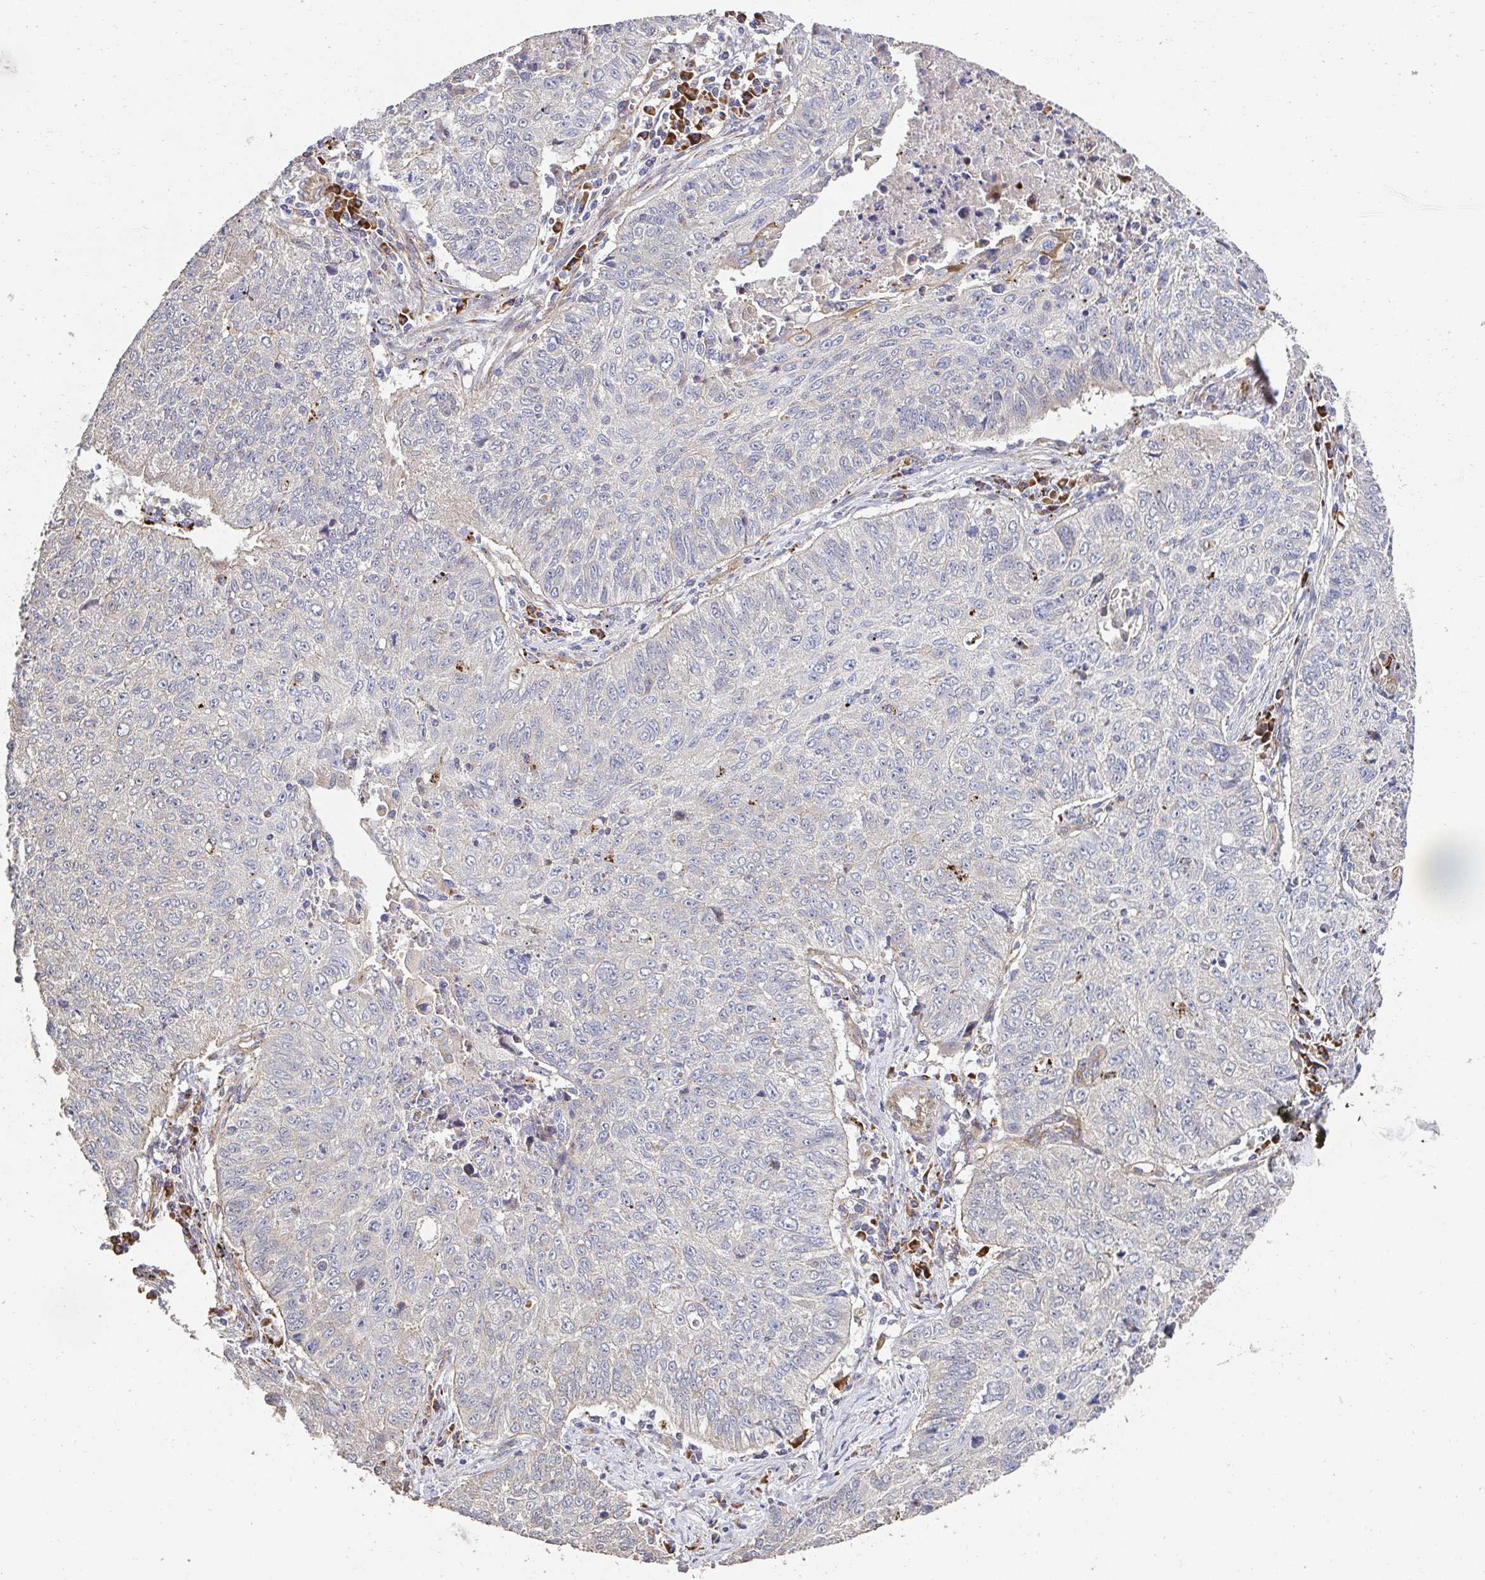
{"staining": {"intensity": "negative", "quantity": "none", "location": "none"}, "tissue": "lung cancer", "cell_type": "Tumor cells", "image_type": "cancer", "snomed": [{"axis": "morphology", "description": "Normal morphology"}, {"axis": "morphology", "description": "Aneuploidy"}, {"axis": "morphology", "description": "Squamous cell carcinoma, NOS"}, {"axis": "topography", "description": "Lymph node"}, {"axis": "topography", "description": "Lung"}], "caption": "Immunohistochemistry (IHC) micrograph of lung cancer stained for a protein (brown), which reveals no positivity in tumor cells.", "gene": "APBB1", "patient": {"sex": "female", "age": 76}}